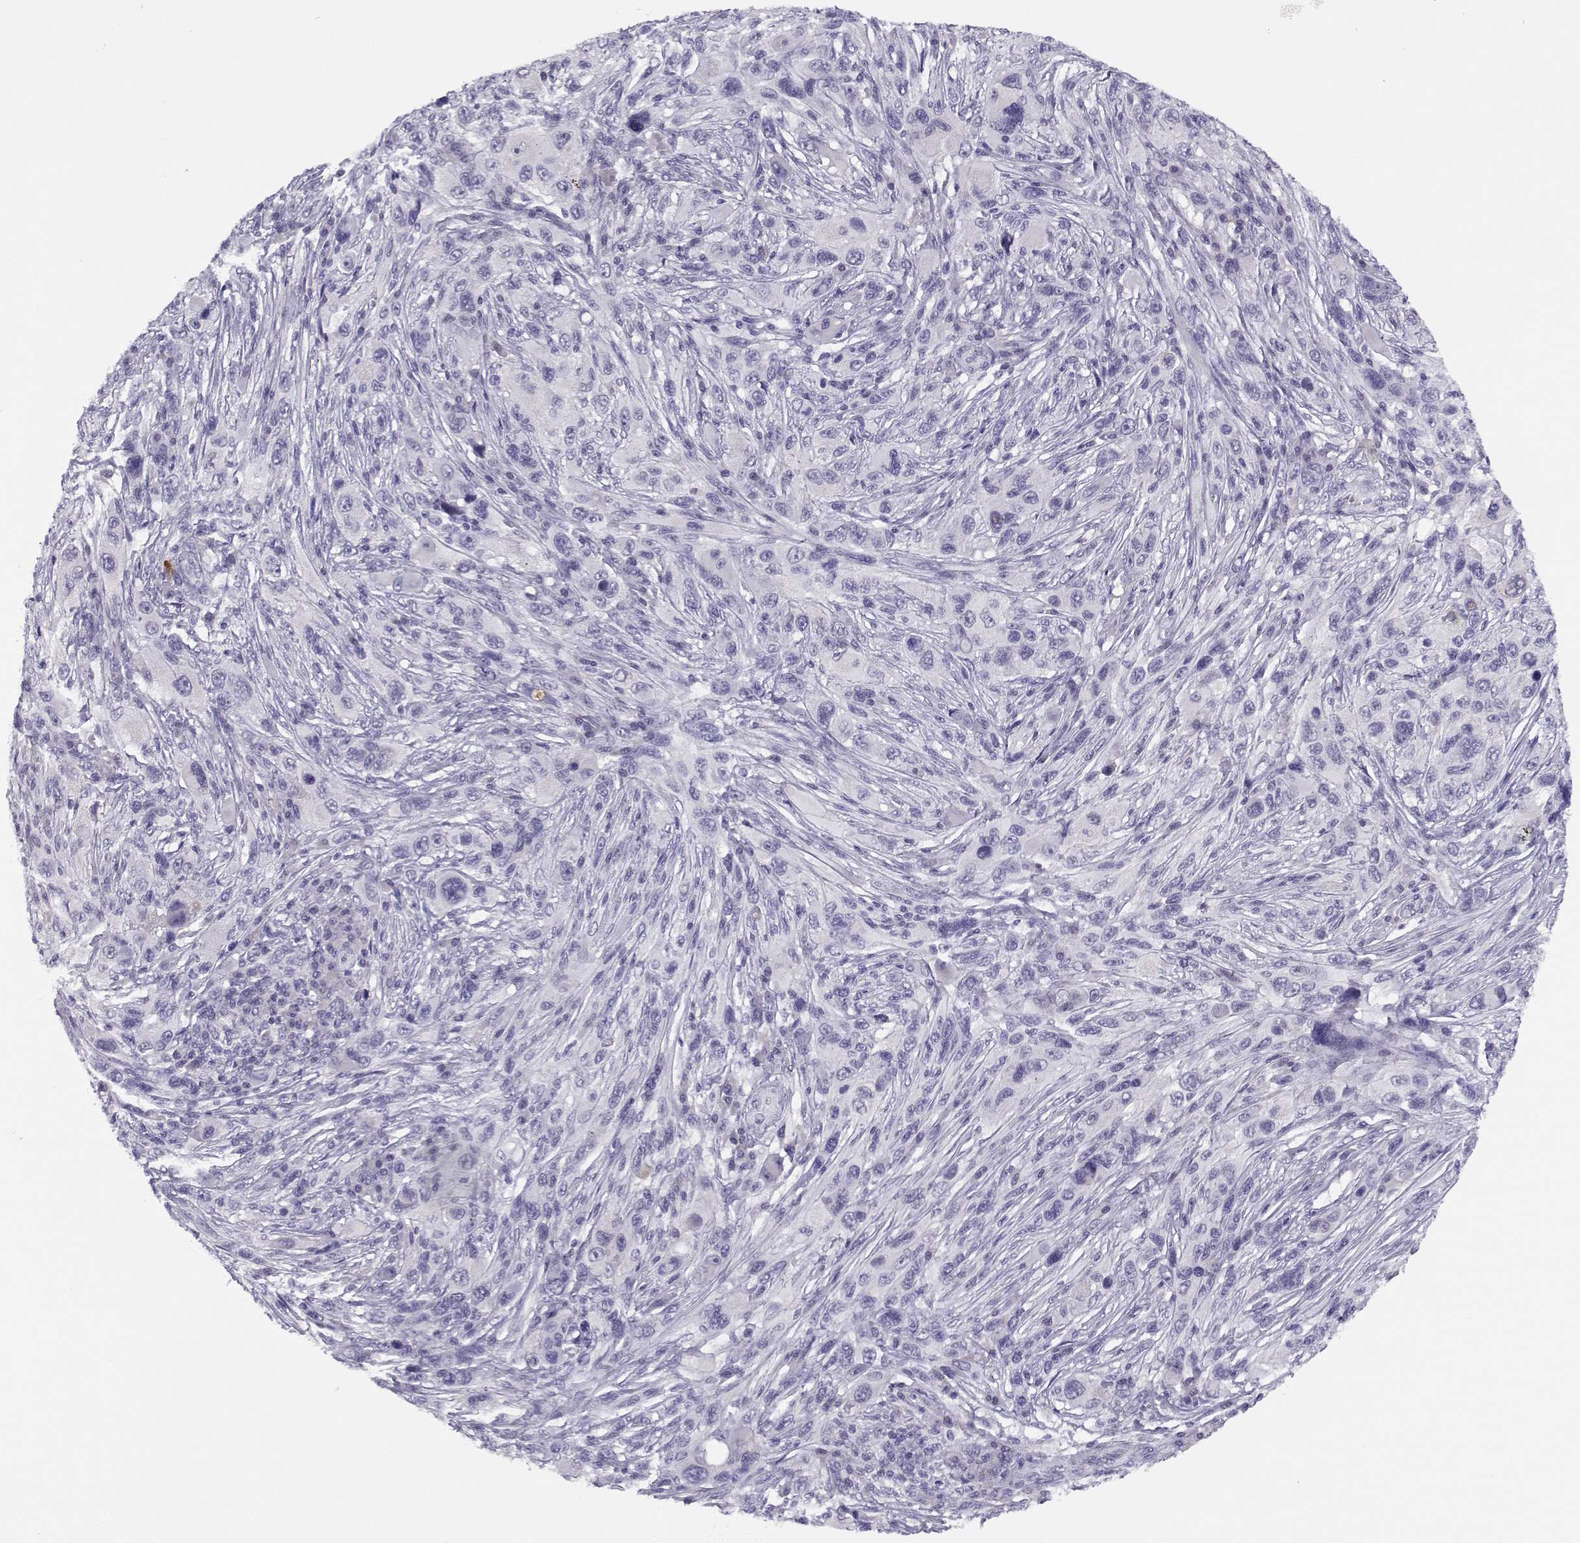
{"staining": {"intensity": "negative", "quantity": "none", "location": "none"}, "tissue": "melanoma", "cell_type": "Tumor cells", "image_type": "cancer", "snomed": [{"axis": "morphology", "description": "Malignant melanoma, NOS"}, {"axis": "topography", "description": "Skin"}], "caption": "Photomicrograph shows no significant protein staining in tumor cells of malignant melanoma.", "gene": "CFAP77", "patient": {"sex": "male", "age": 53}}